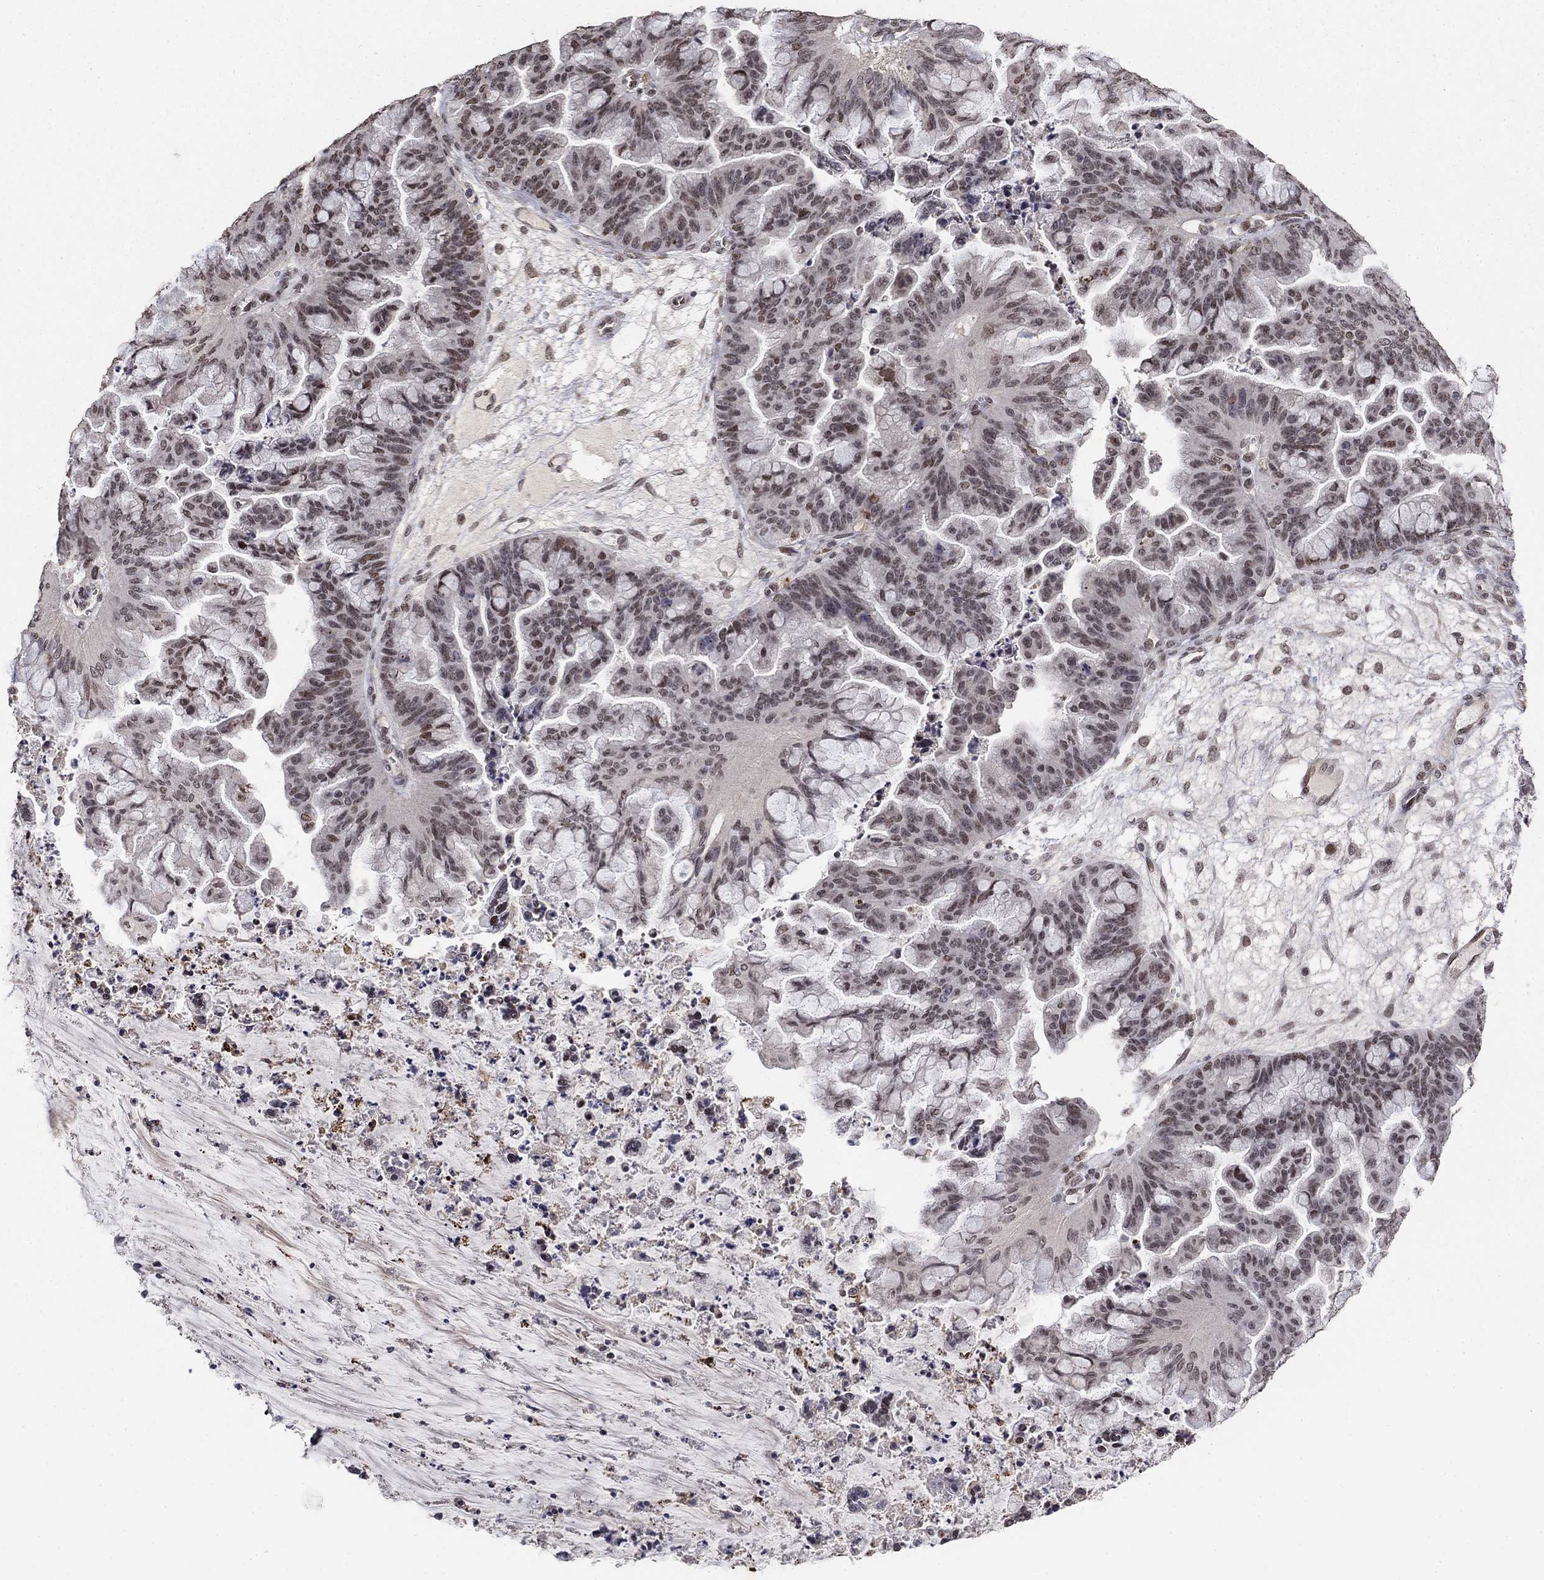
{"staining": {"intensity": "weak", "quantity": ">75%", "location": "nuclear"}, "tissue": "ovarian cancer", "cell_type": "Tumor cells", "image_type": "cancer", "snomed": [{"axis": "morphology", "description": "Cystadenocarcinoma, mucinous, NOS"}, {"axis": "topography", "description": "Ovary"}], "caption": "This photomicrograph exhibits immunohistochemistry (IHC) staining of mucinous cystadenocarcinoma (ovarian), with low weak nuclear expression in about >75% of tumor cells.", "gene": "GRIA3", "patient": {"sex": "female", "age": 67}}